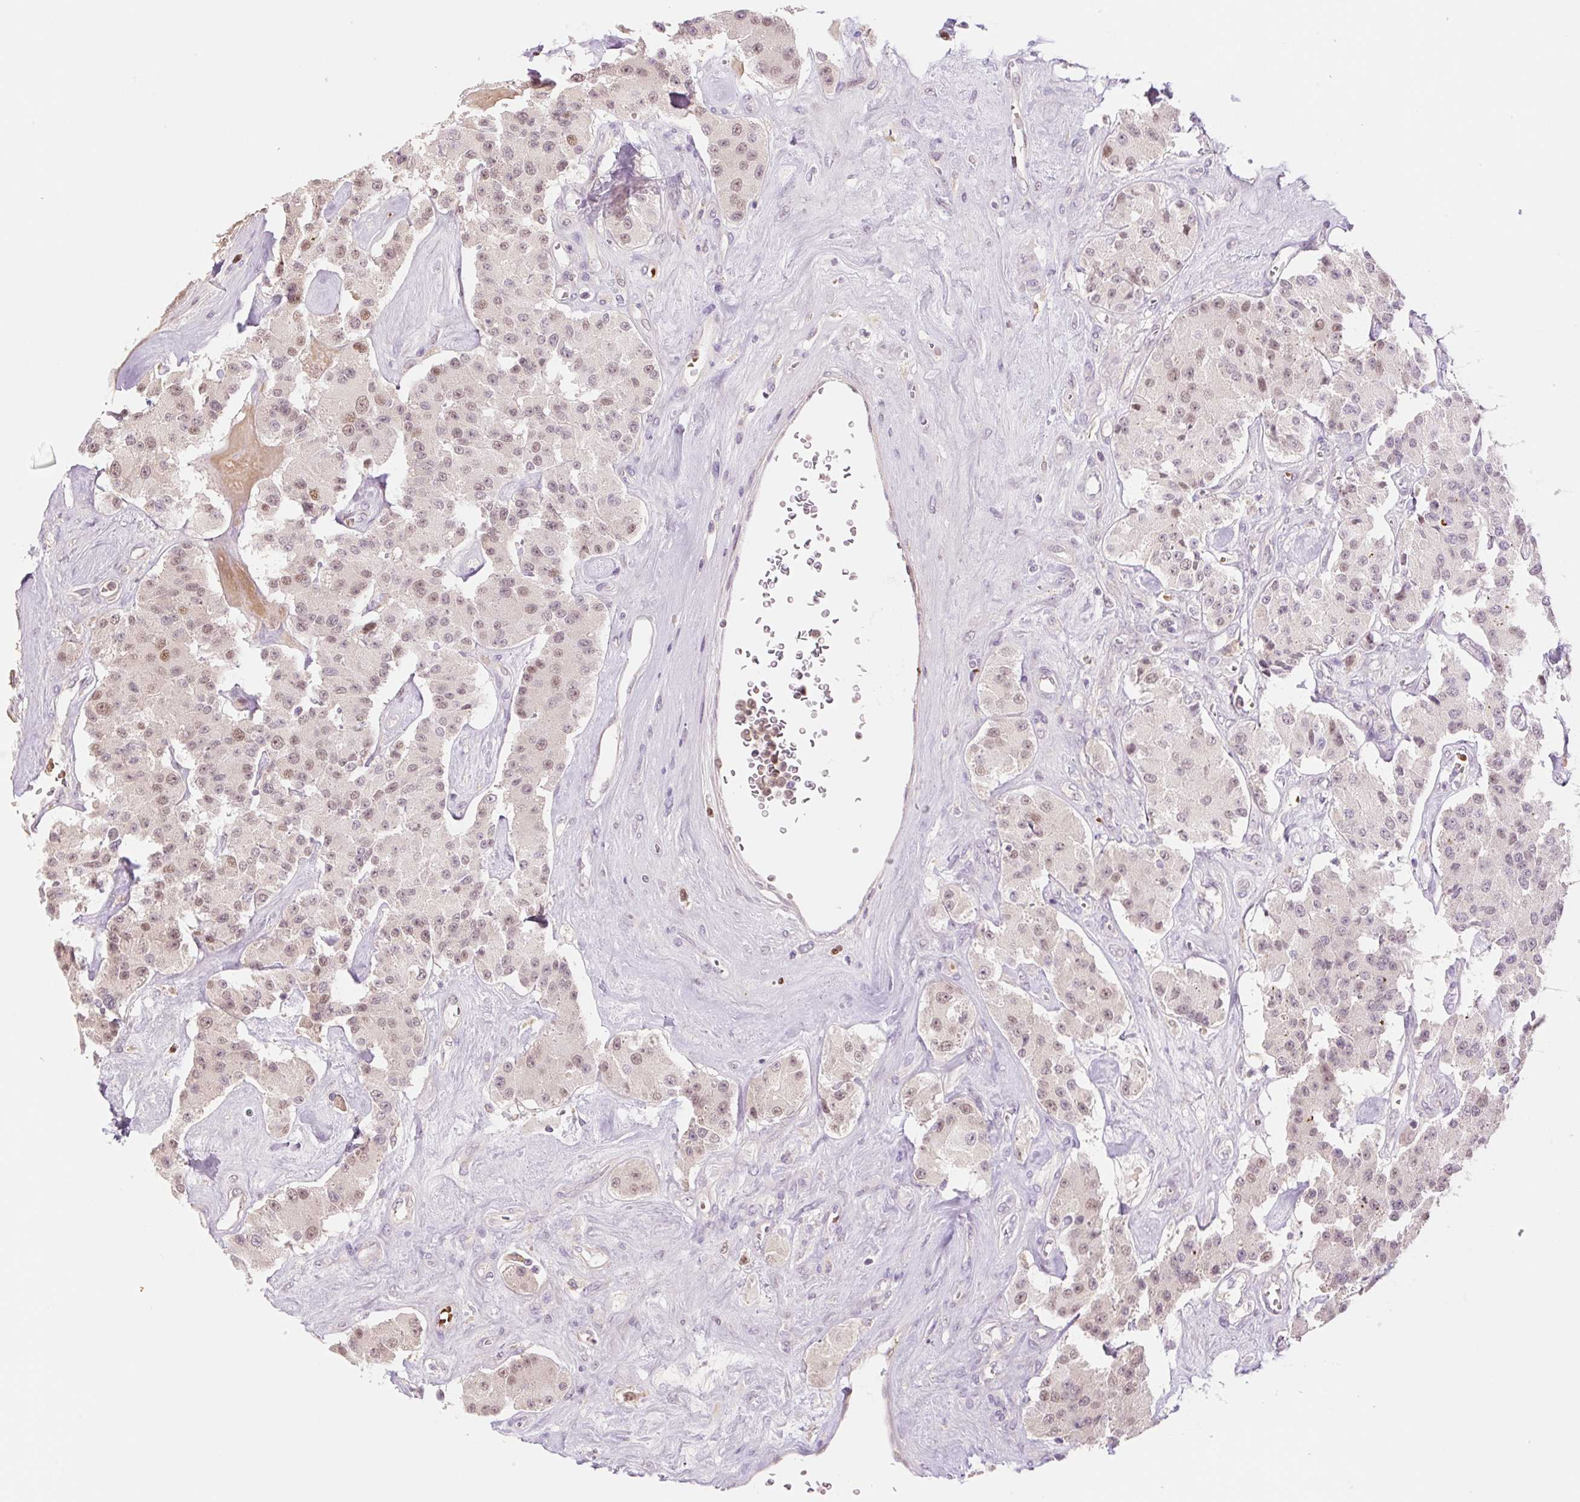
{"staining": {"intensity": "moderate", "quantity": ">75%", "location": "nuclear"}, "tissue": "carcinoid", "cell_type": "Tumor cells", "image_type": "cancer", "snomed": [{"axis": "morphology", "description": "Carcinoid, malignant, NOS"}, {"axis": "topography", "description": "Pancreas"}], "caption": "This micrograph exhibits malignant carcinoid stained with immunohistochemistry to label a protein in brown. The nuclear of tumor cells show moderate positivity for the protein. Nuclei are counter-stained blue.", "gene": "HEBP1", "patient": {"sex": "male", "age": 41}}